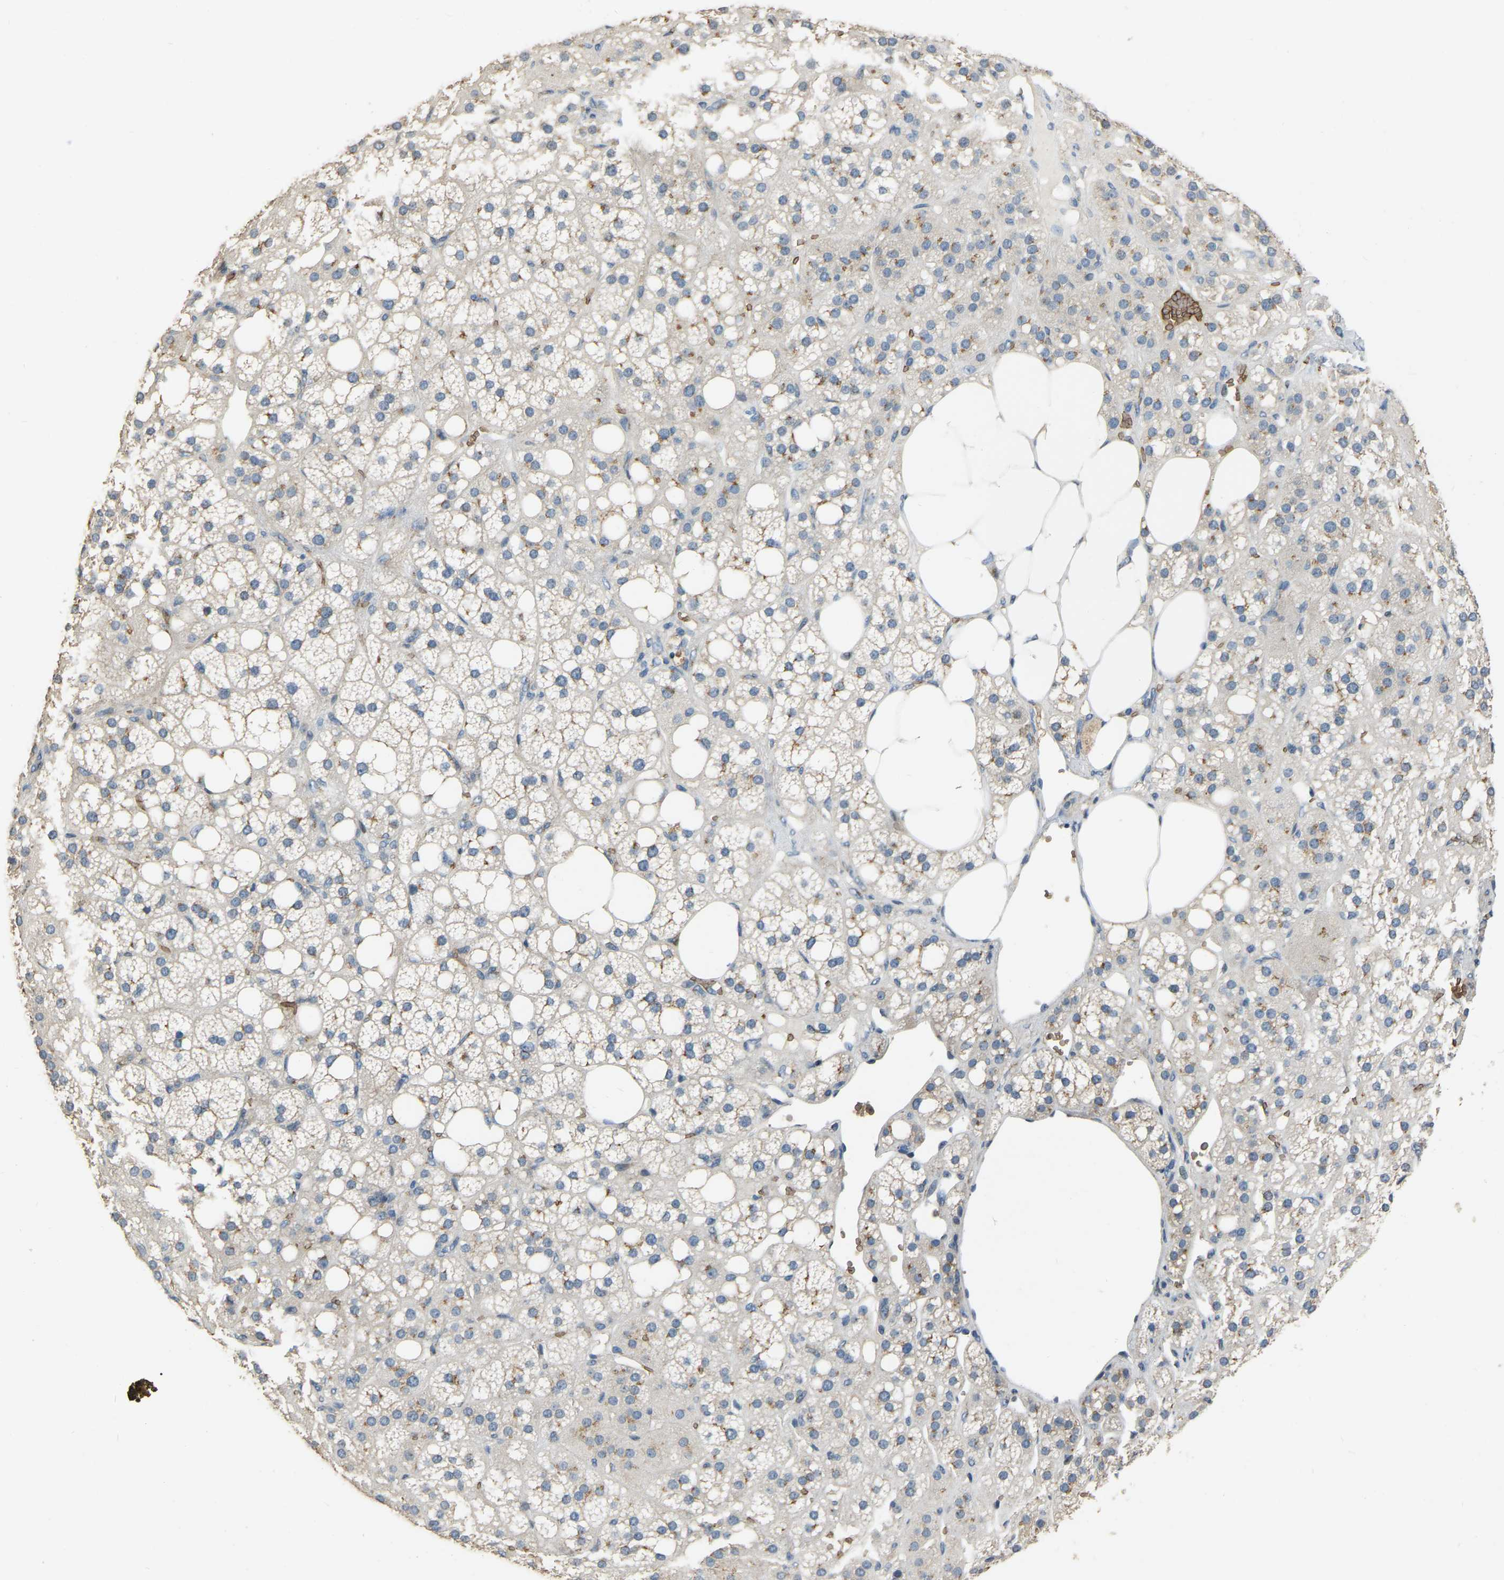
{"staining": {"intensity": "weak", "quantity": ">75%", "location": "cytoplasmic/membranous"}, "tissue": "adrenal gland", "cell_type": "Glandular cells", "image_type": "normal", "snomed": [{"axis": "morphology", "description": "Normal tissue, NOS"}, {"axis": "topography", "description": "Adrenal gland"}], "caption": "Immunohistochemical staining of unremarkable human adrenal gland displays low levels of weak cytoplasmic/membranous staining in approximately >75% of glandular cells. The staining was performed using DAB (3,3'-diaminobenzidine) to visualize the protein expression in brown, while the nuclei were stained in blue with hematoxylin (Magnification: 20x).", "gene": "CFAP298", "patient": {"sex": "female", "age": 59}}